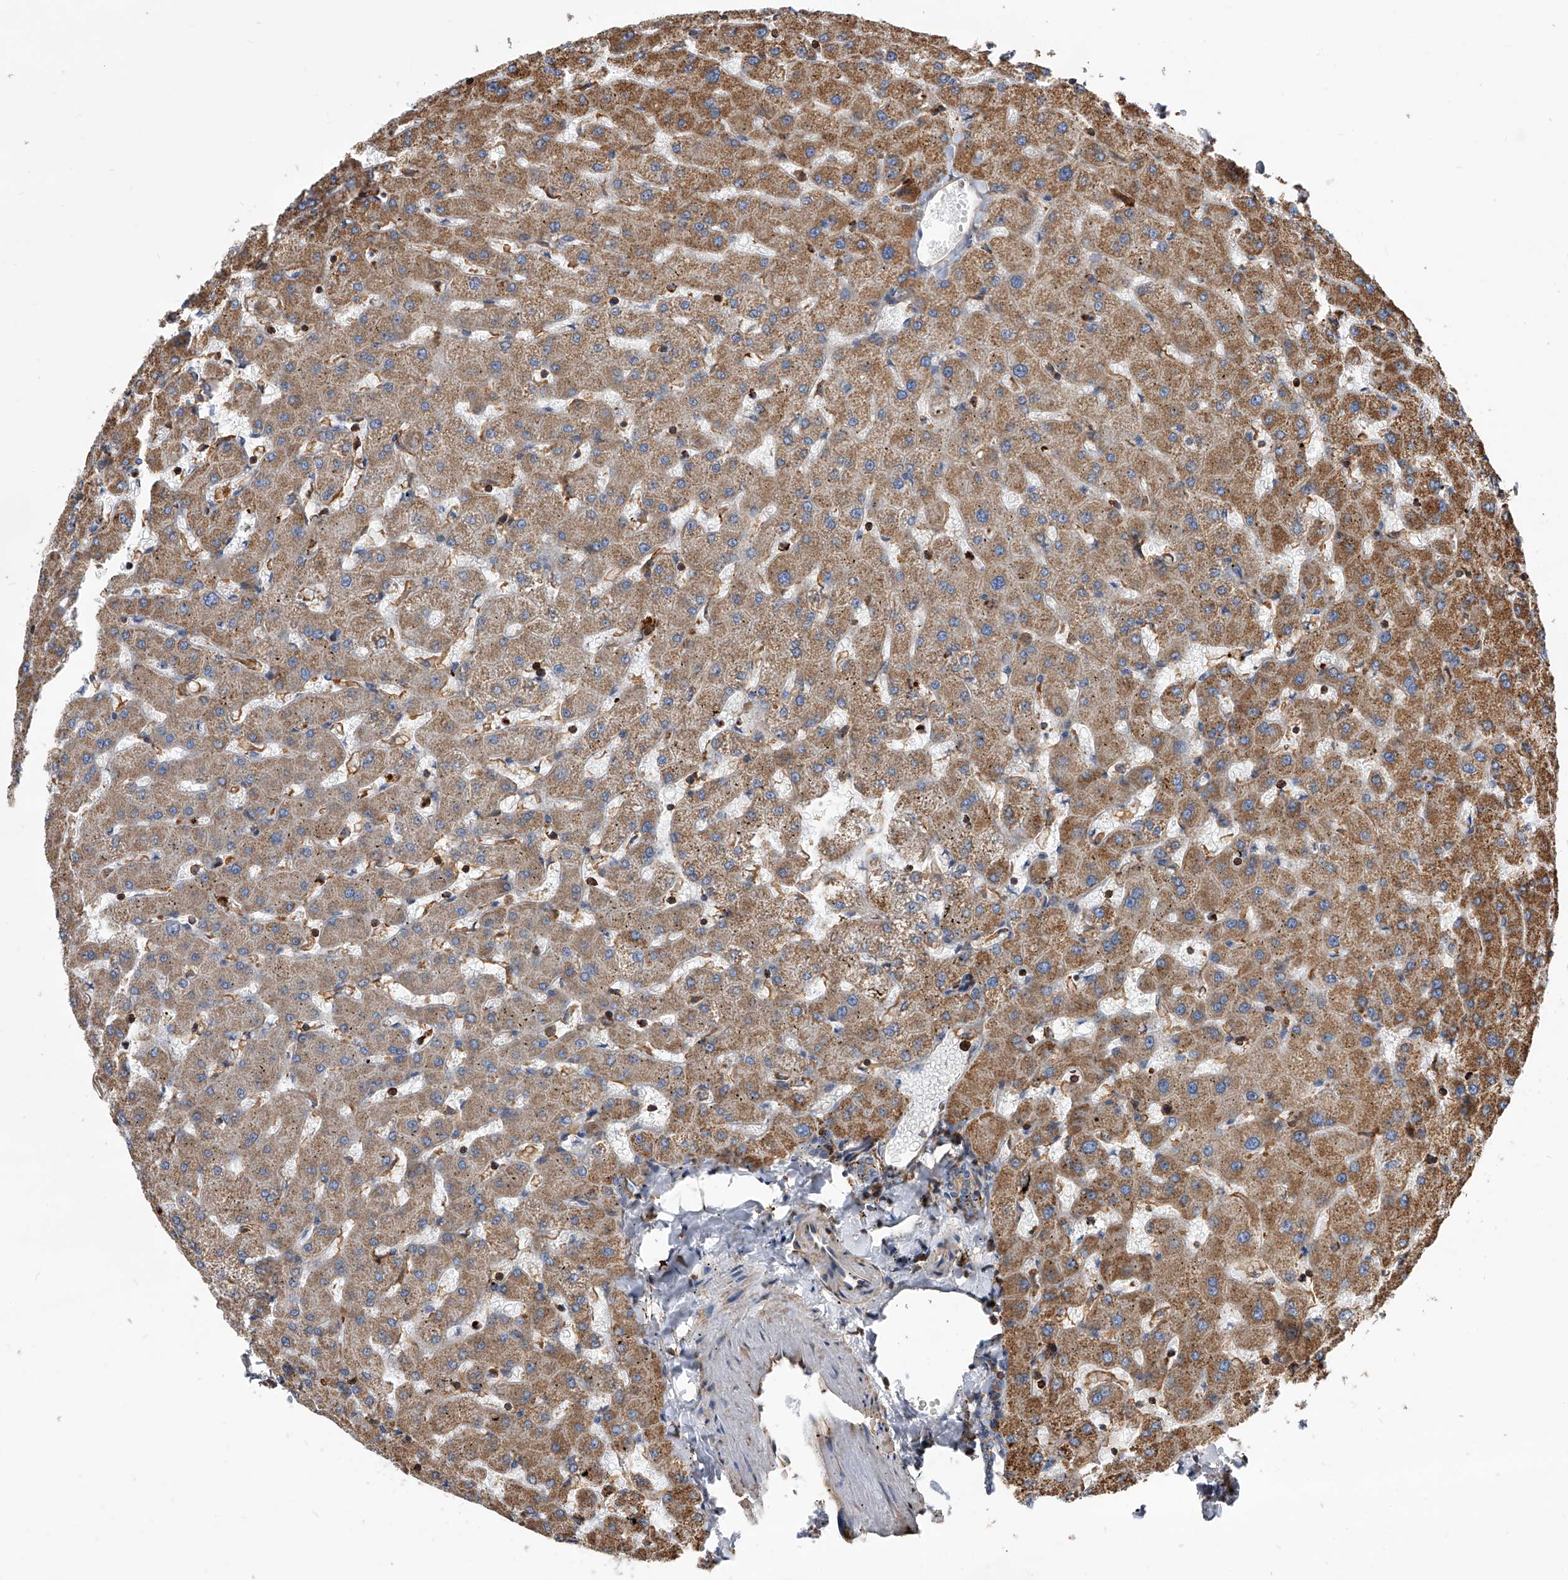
{"staining": {"intensity": "weak", "quantity": ">75%", "location": "cytoplasmic/membranous"}, "tissue": "liver", "cell_type": "Cholangiocytes", "image_type": "normal", "snomed": [{"axis": "morphology", "description": "Normal tissue, NOS"}, {"axis": "topography", "description": "Liver"}], "caption": "The histopathology image displays staining of normal liver, revealing weak cytoplasmic/membranous protein staining (brown color) within cholangiocytes.", "gene": "PISD", "patient": {"sex": "female", "age": 63}}